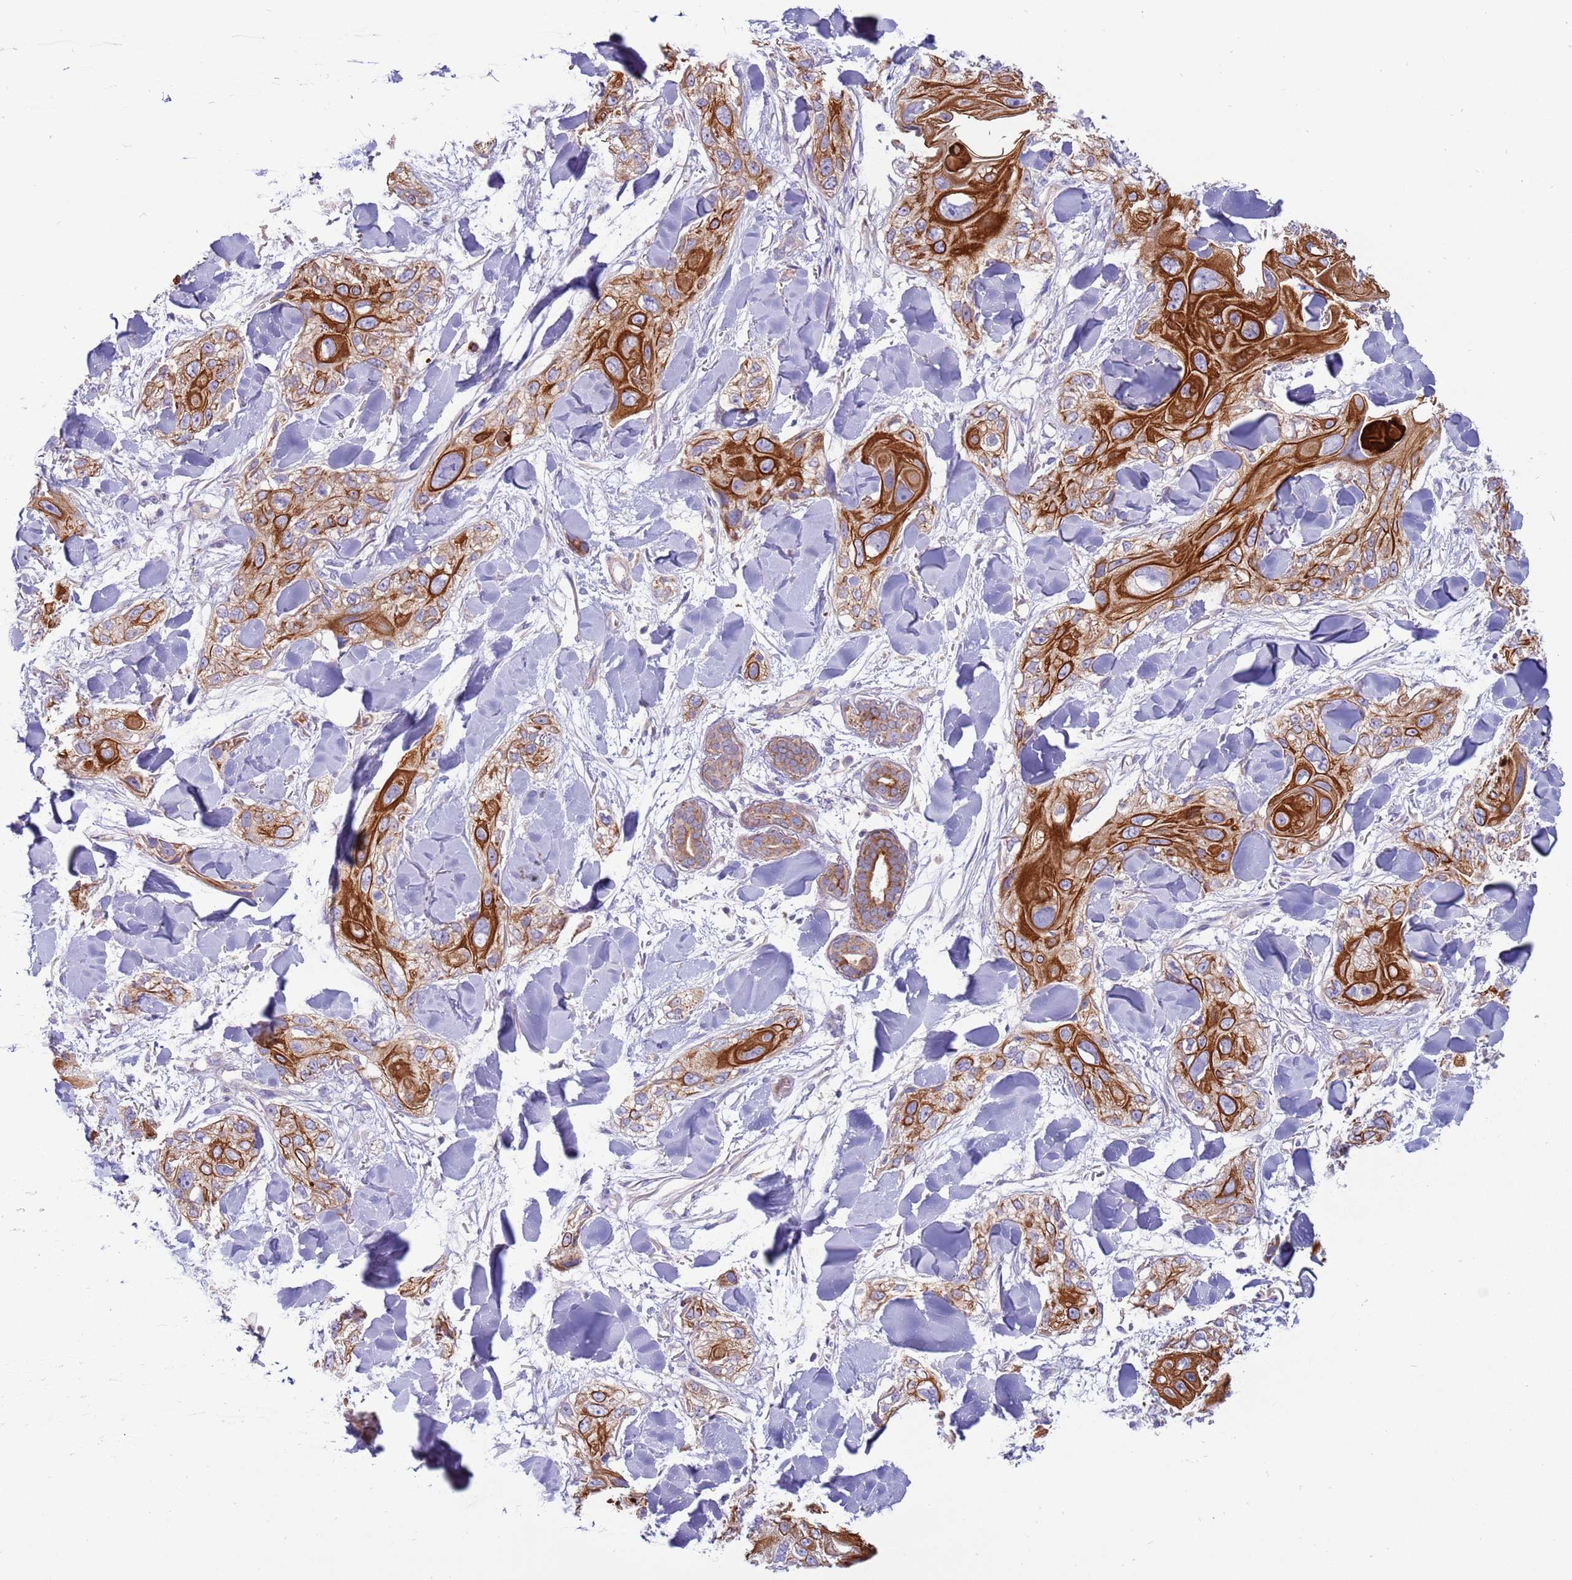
{"staining": {"intensity": "strong", "quantity": ">75%", "location": "cytoplasmic/membranous"}, "tissue": "skin cancer", "cell_type": "Tumor cells", "image_type": "cancer", "snomed": [{"axis": "morphology", "description": "Normal tissue, NOS"}, {"axis": "morphology", "description": "Squamous cell carcinoma, NOS"}, {"axis": "topography", "description": "Skin"}], "caption": "Protein expression analysis of squamous cell carcinoma (skin) demonstrates strong cytoplasmic/membranous positivity in about >75% of tumor cells.", "gene": "UQCRQ", "patient": {"sex": "male", "age": 72}}